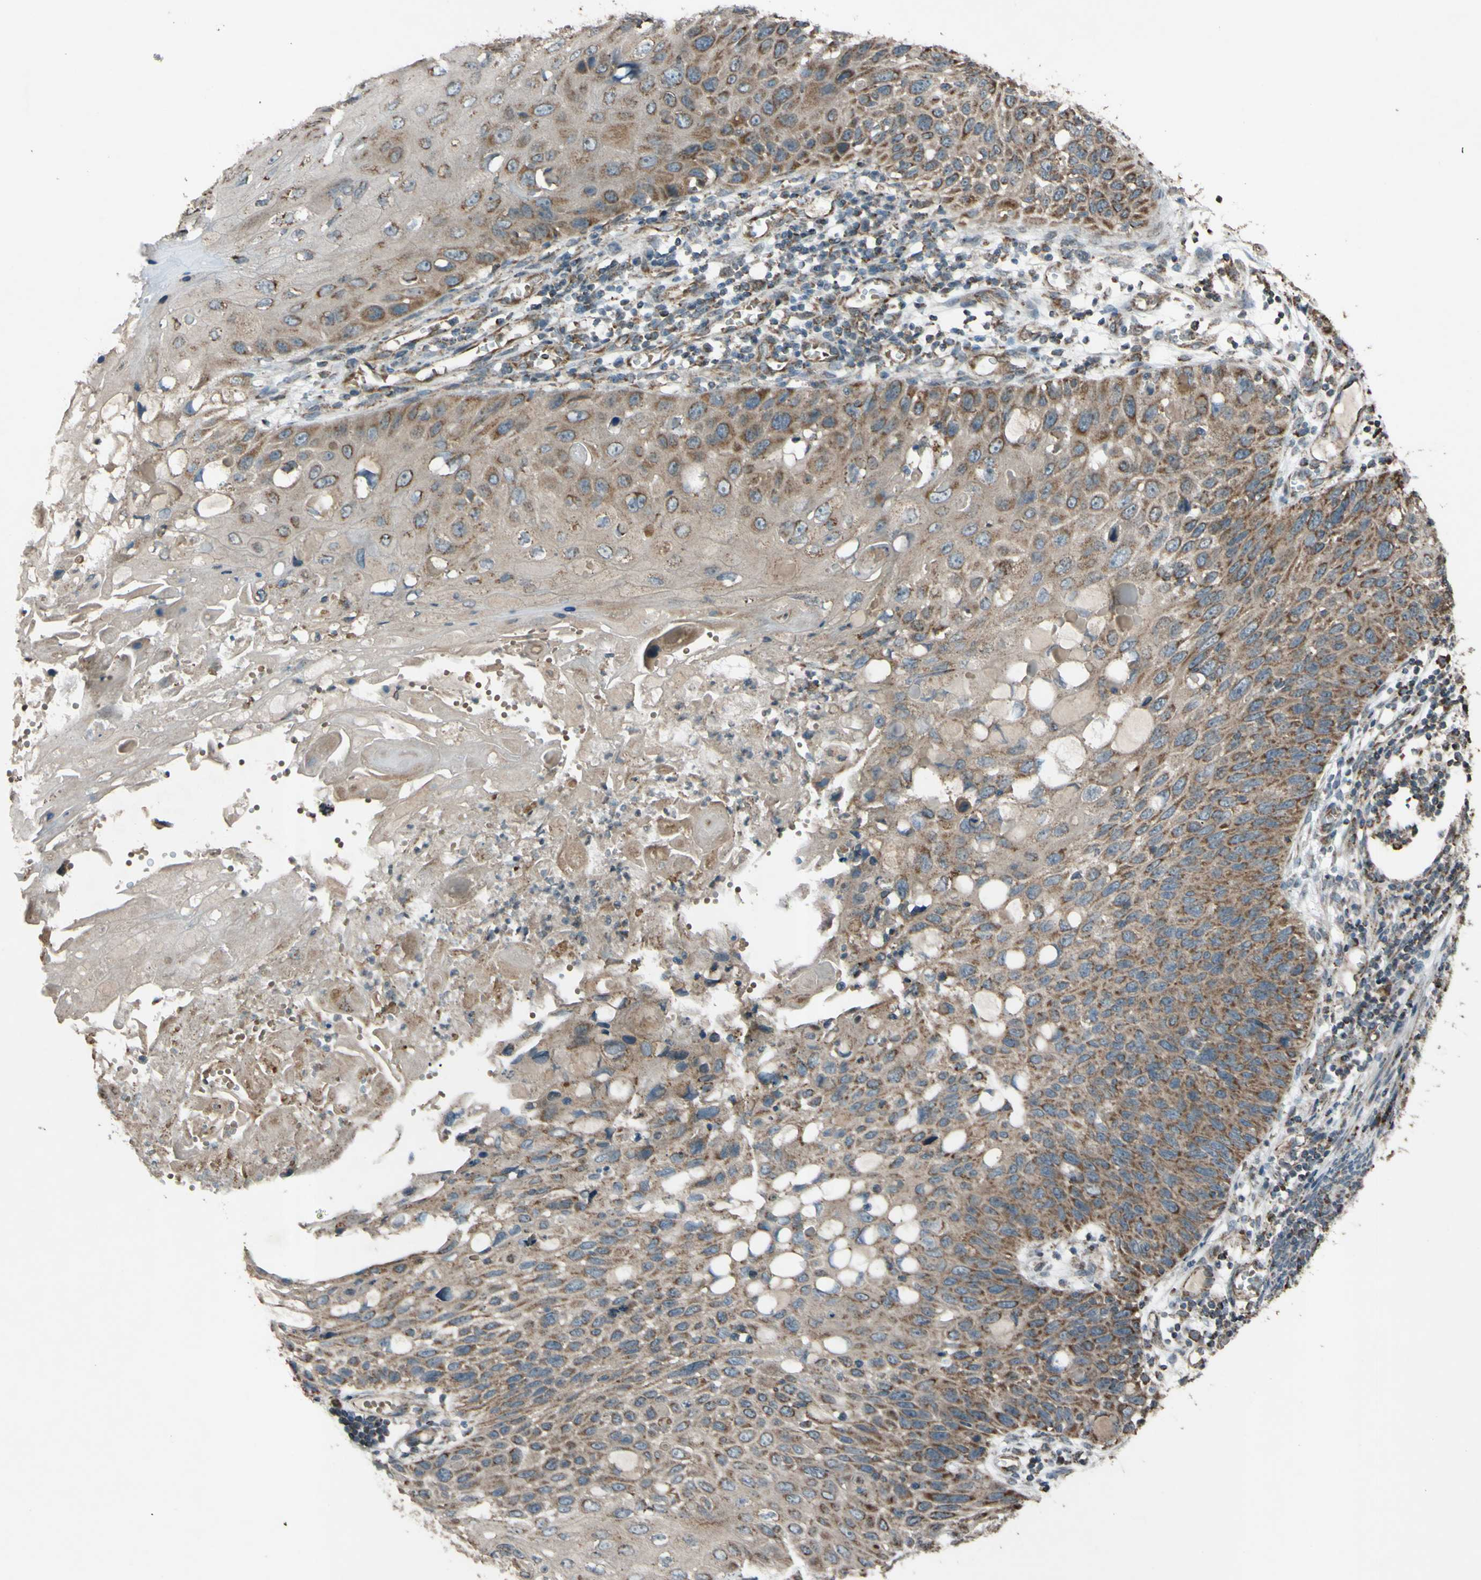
{"staining": {"intensity": "moderate", "quantity": ">75%", "location": "cytoplasmic/membranous"}, "tissue": "cervical cancer", "cell_type": "Tumor cells", "image_type": "cancer", "snomed": [{"axis": "morphology", "description": "Squamous cell carcinoma, NOS"}, {"axis": "topography", "description": "Cervix"}], "caption": "IHC staining of cervical squamous cell carcinoma, which shows medium levels of moderate cytoplasmic/membranous expression in approximately >75% of tumor cells indicating moderate cytoplasmic/membranous protein staining. The staining was performed using DAB (brown) for protein detection and nuclei were counterstained in hematoxylin (blue).", "gene": "ACOT8", "patient": {"sex": "female", "age": 70}}